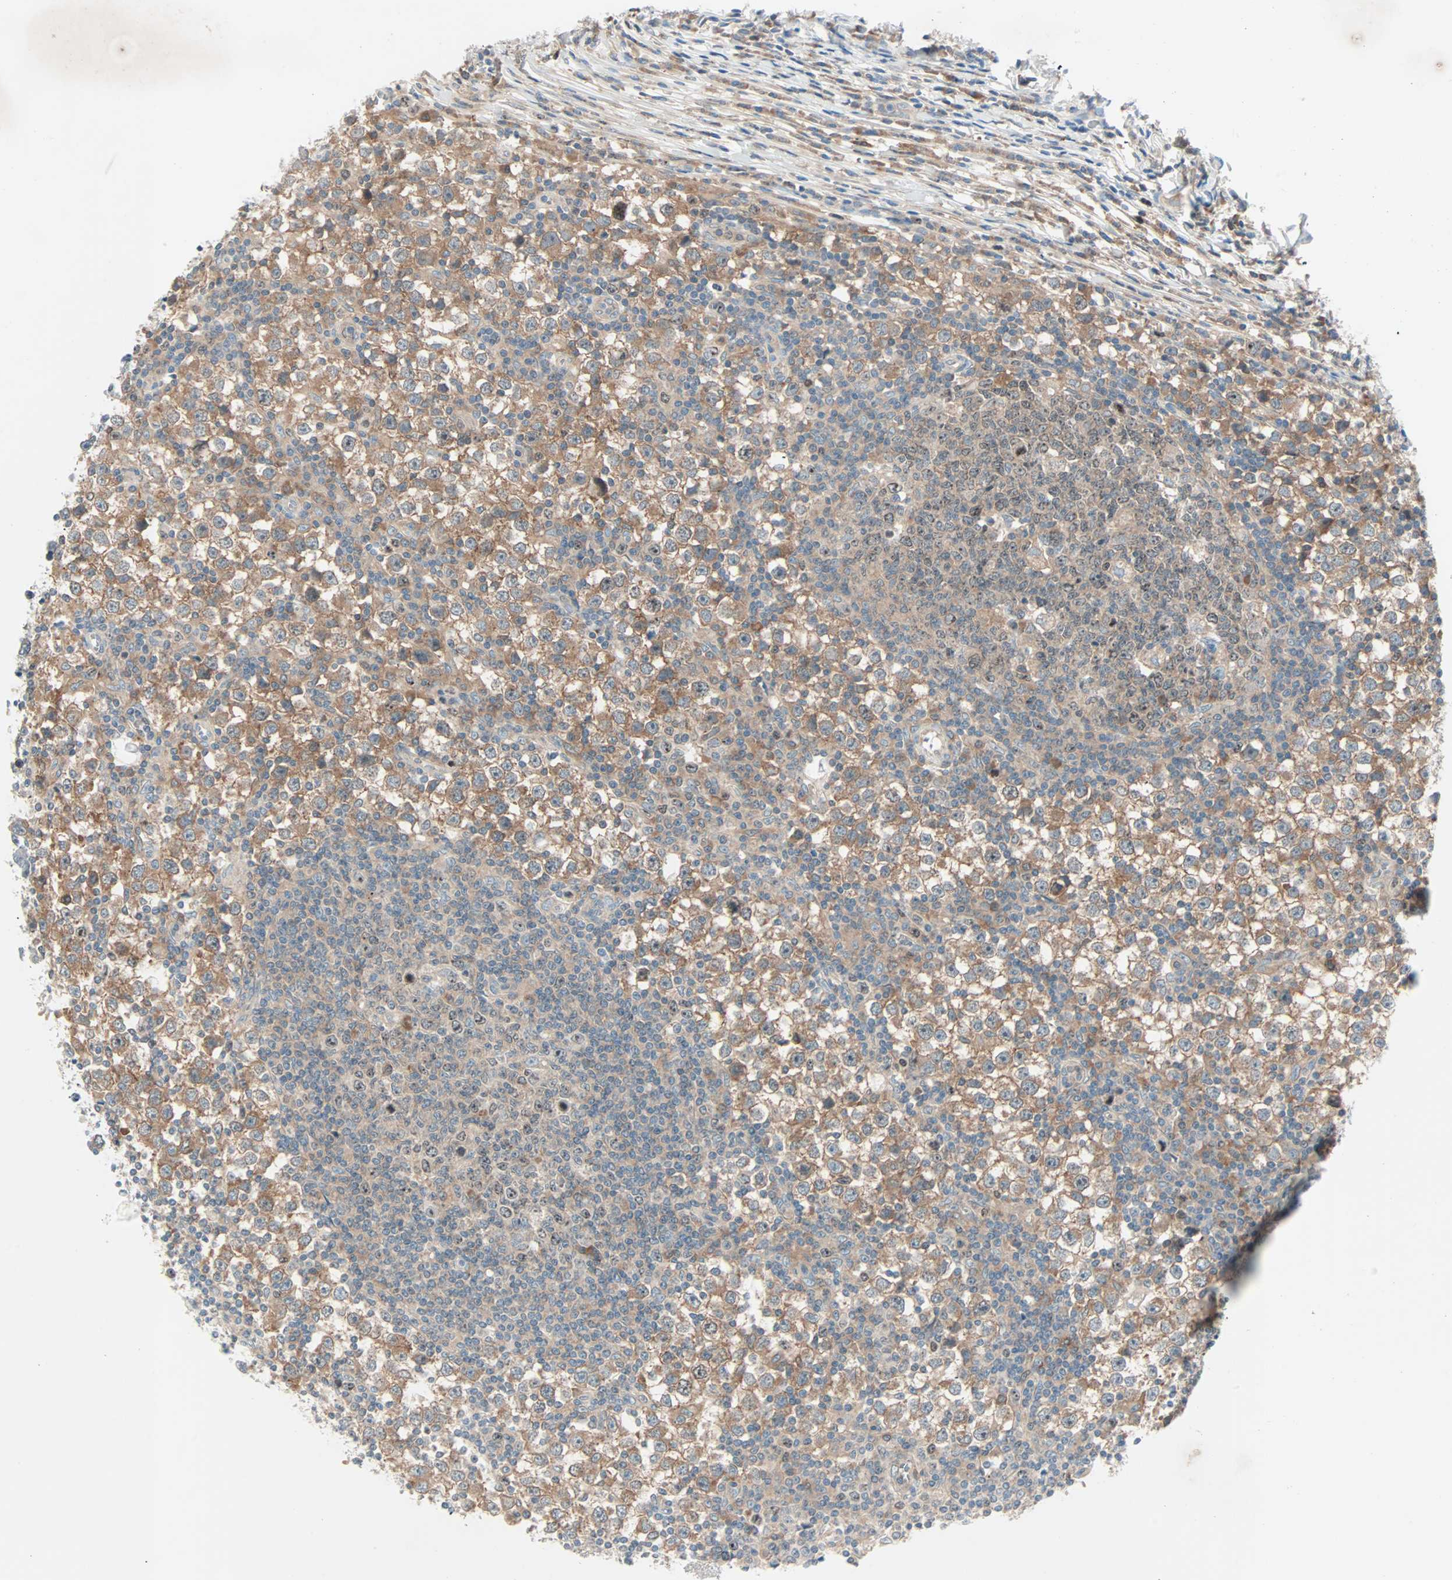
{"staining": {"intensity": "moderate", "quantity": ">75%", "location": "cytoplasmic/membranous"}, "tissue": "testis cancer", "cell_type": "Tumor cells", "image_type": "cancer", "snomed": [{"axis": "morphology", "description": "Seminoma, NOS"}, {"axis": "topography", "description": "Testis"}], "caption": "This is an image of IHC staining of testis cancer, which shows moderate expression in the cytoplasmic/membranous of tumor cells.", "gene": "SMIM8", "patient": {"sex": "male", "age": 65}}